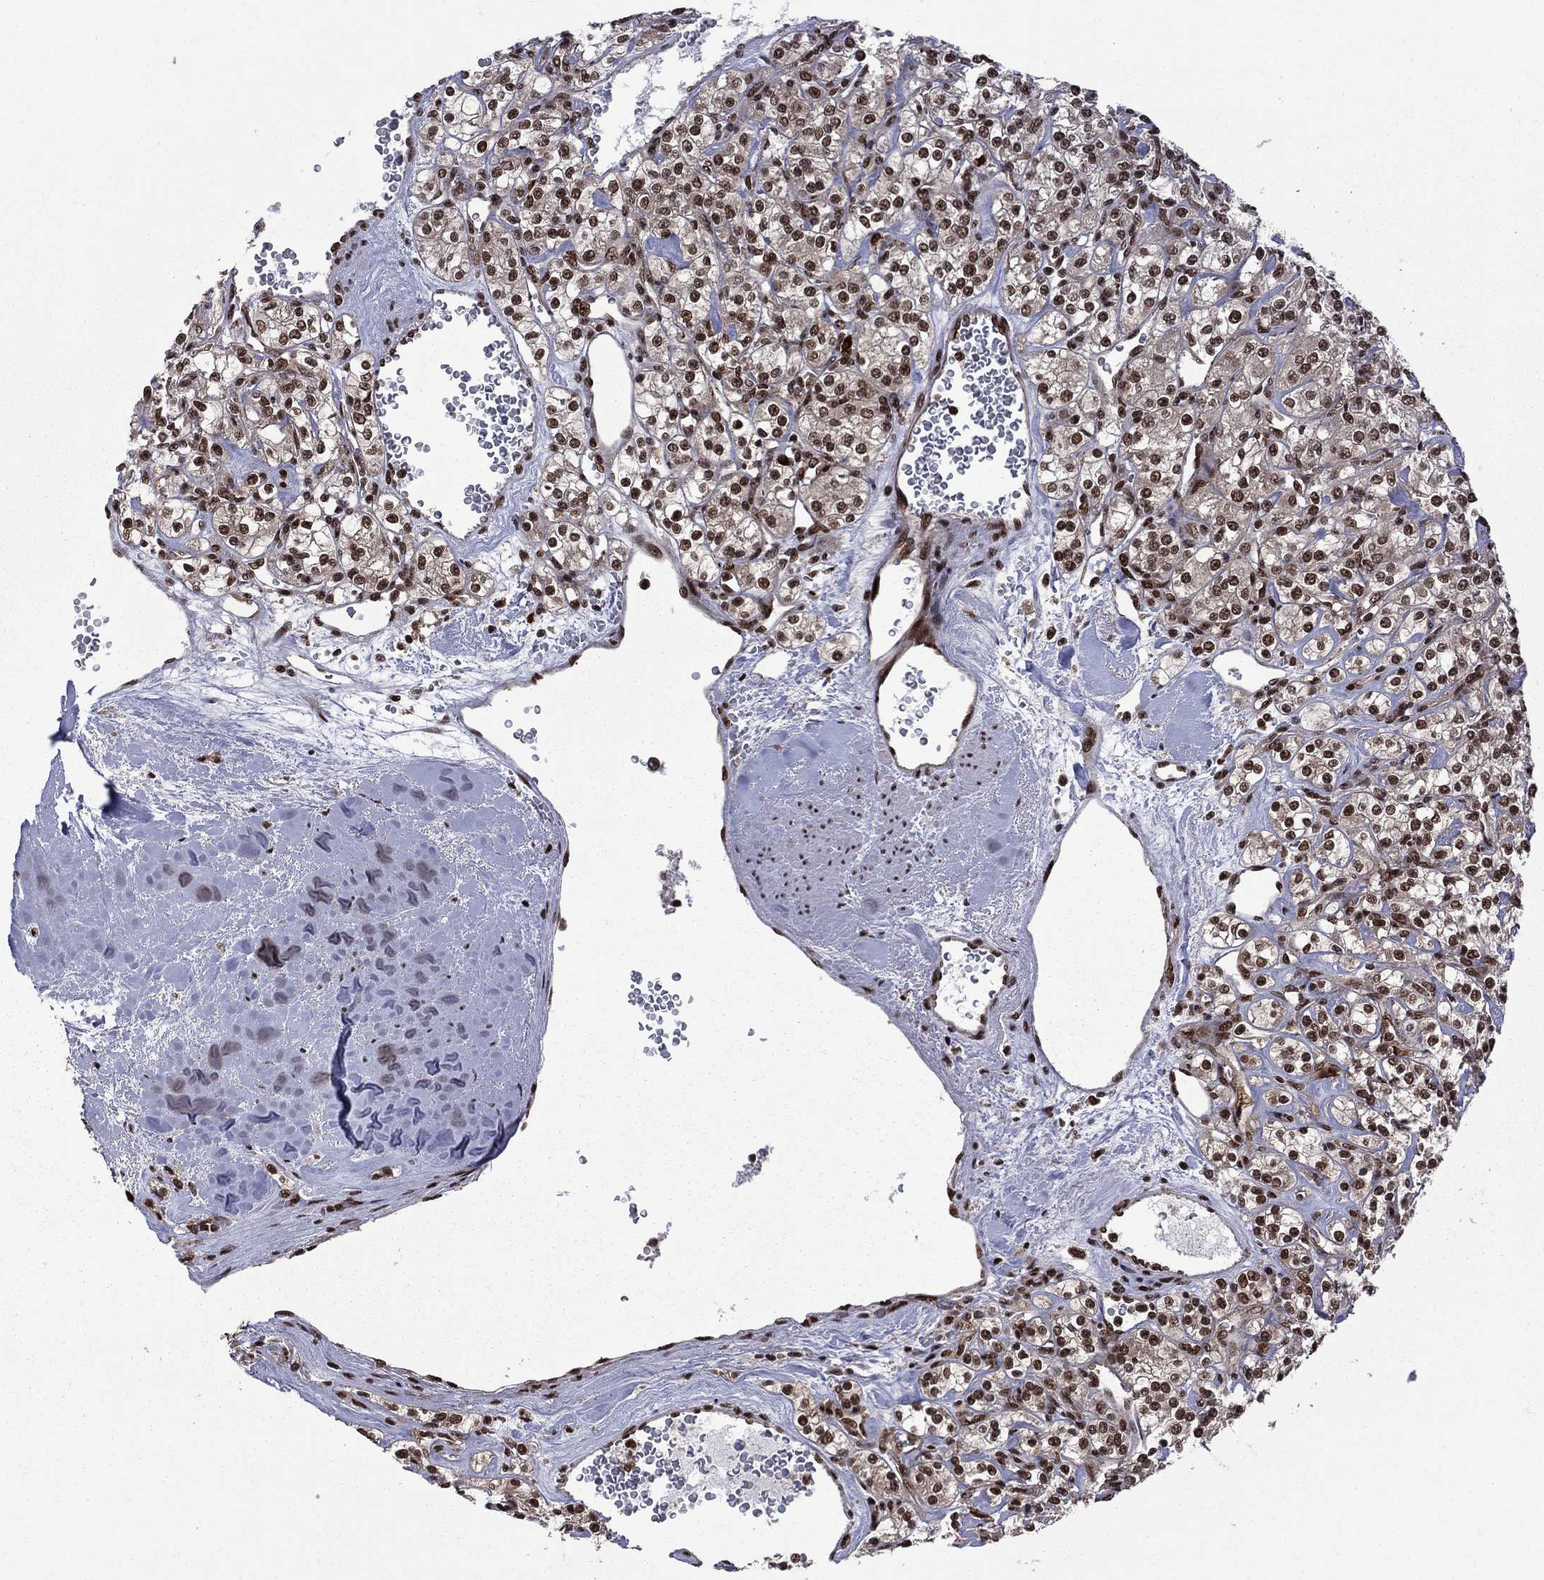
{"staining": {"intensity": "strong", "quantity": ">75%", "location": "nuclear"}, "tissue": "renal cancer", "cell_type": "Tumor cells", "image_type": "cancer", "snomed": [{"axis": "morphology", "description": "Adenocarcinoma, NOS"}, {"axis": "topography", "description": "Kidney"}], "caption": "Immunohistochemical staining of renal adenocarcinoma exhibits strong nuclear protein expression in about >75% of tumor cells. (Stains: DAB in brown, nuclei in blue, Microscopy: brightfield microscopy at high magnification).", "gene": "MED25", "patient": {"sex": "male", "age": 77}}